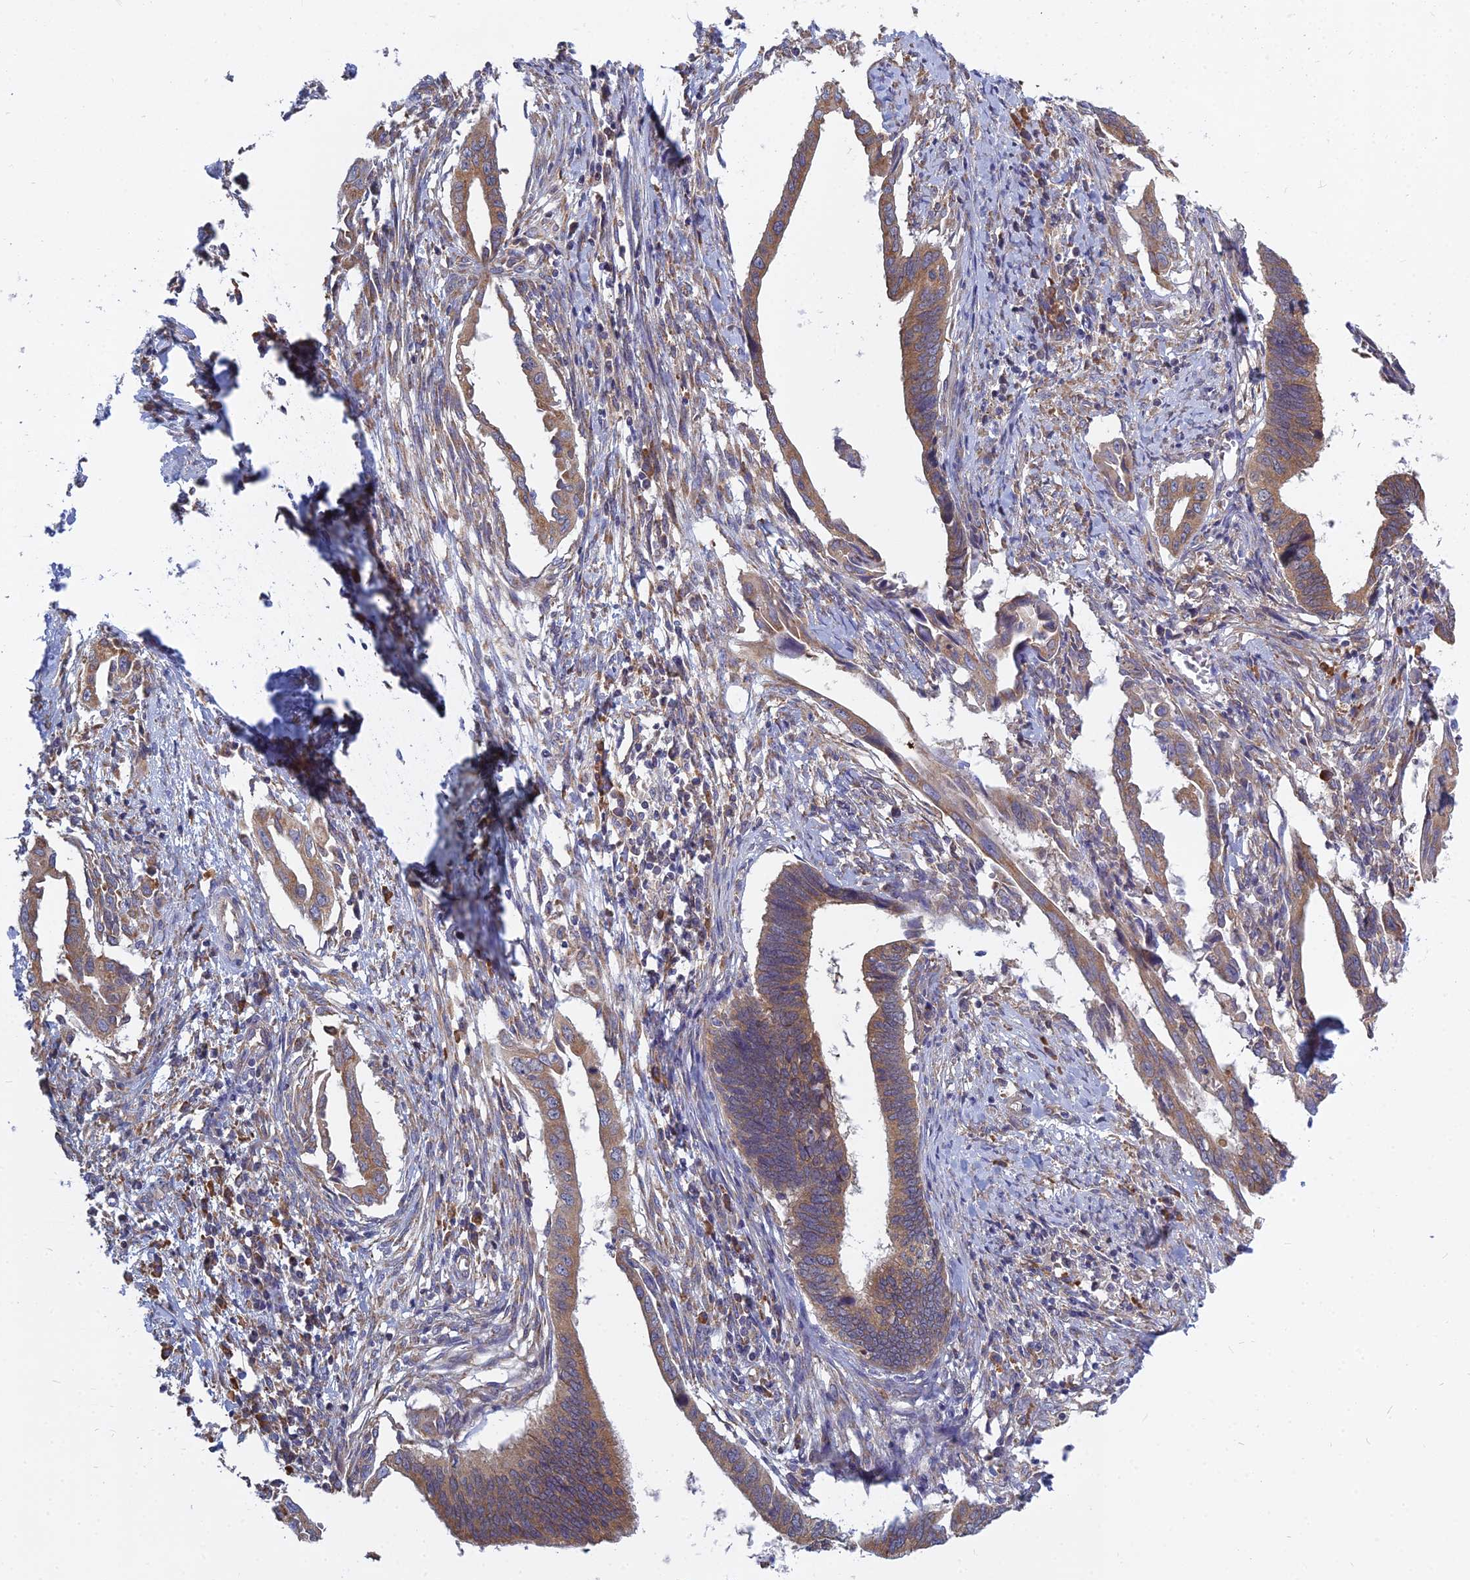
{"staining": {"intensity": "moderate", "quantity": ">75%", "location": "cytoplasmic/membranous"}, "tissue": "cervical cancer", "cell_type": "Tumor cells", "image_type": "cancer", "snomed": [{"axis": "morphology", "description": "Adenocarcinoma, NOS"}, {"axis": "topography", "description": "Cervix"}], "caption": "Adenocarcinoma (cervical) stained with DAB (3,3'-diaminobenzidine) immunohistochemistry (IHC) shows medium levels of moderate cytoplasmic/membranous expression in approximately >75% of tumor cells. The staining was performed using DAB, with brown indicating positive protein expression. Nuclei are stained blue with hematoxylin.", "gene": "KIAA1143", "patient": {"sex": "female", "age": 42}}